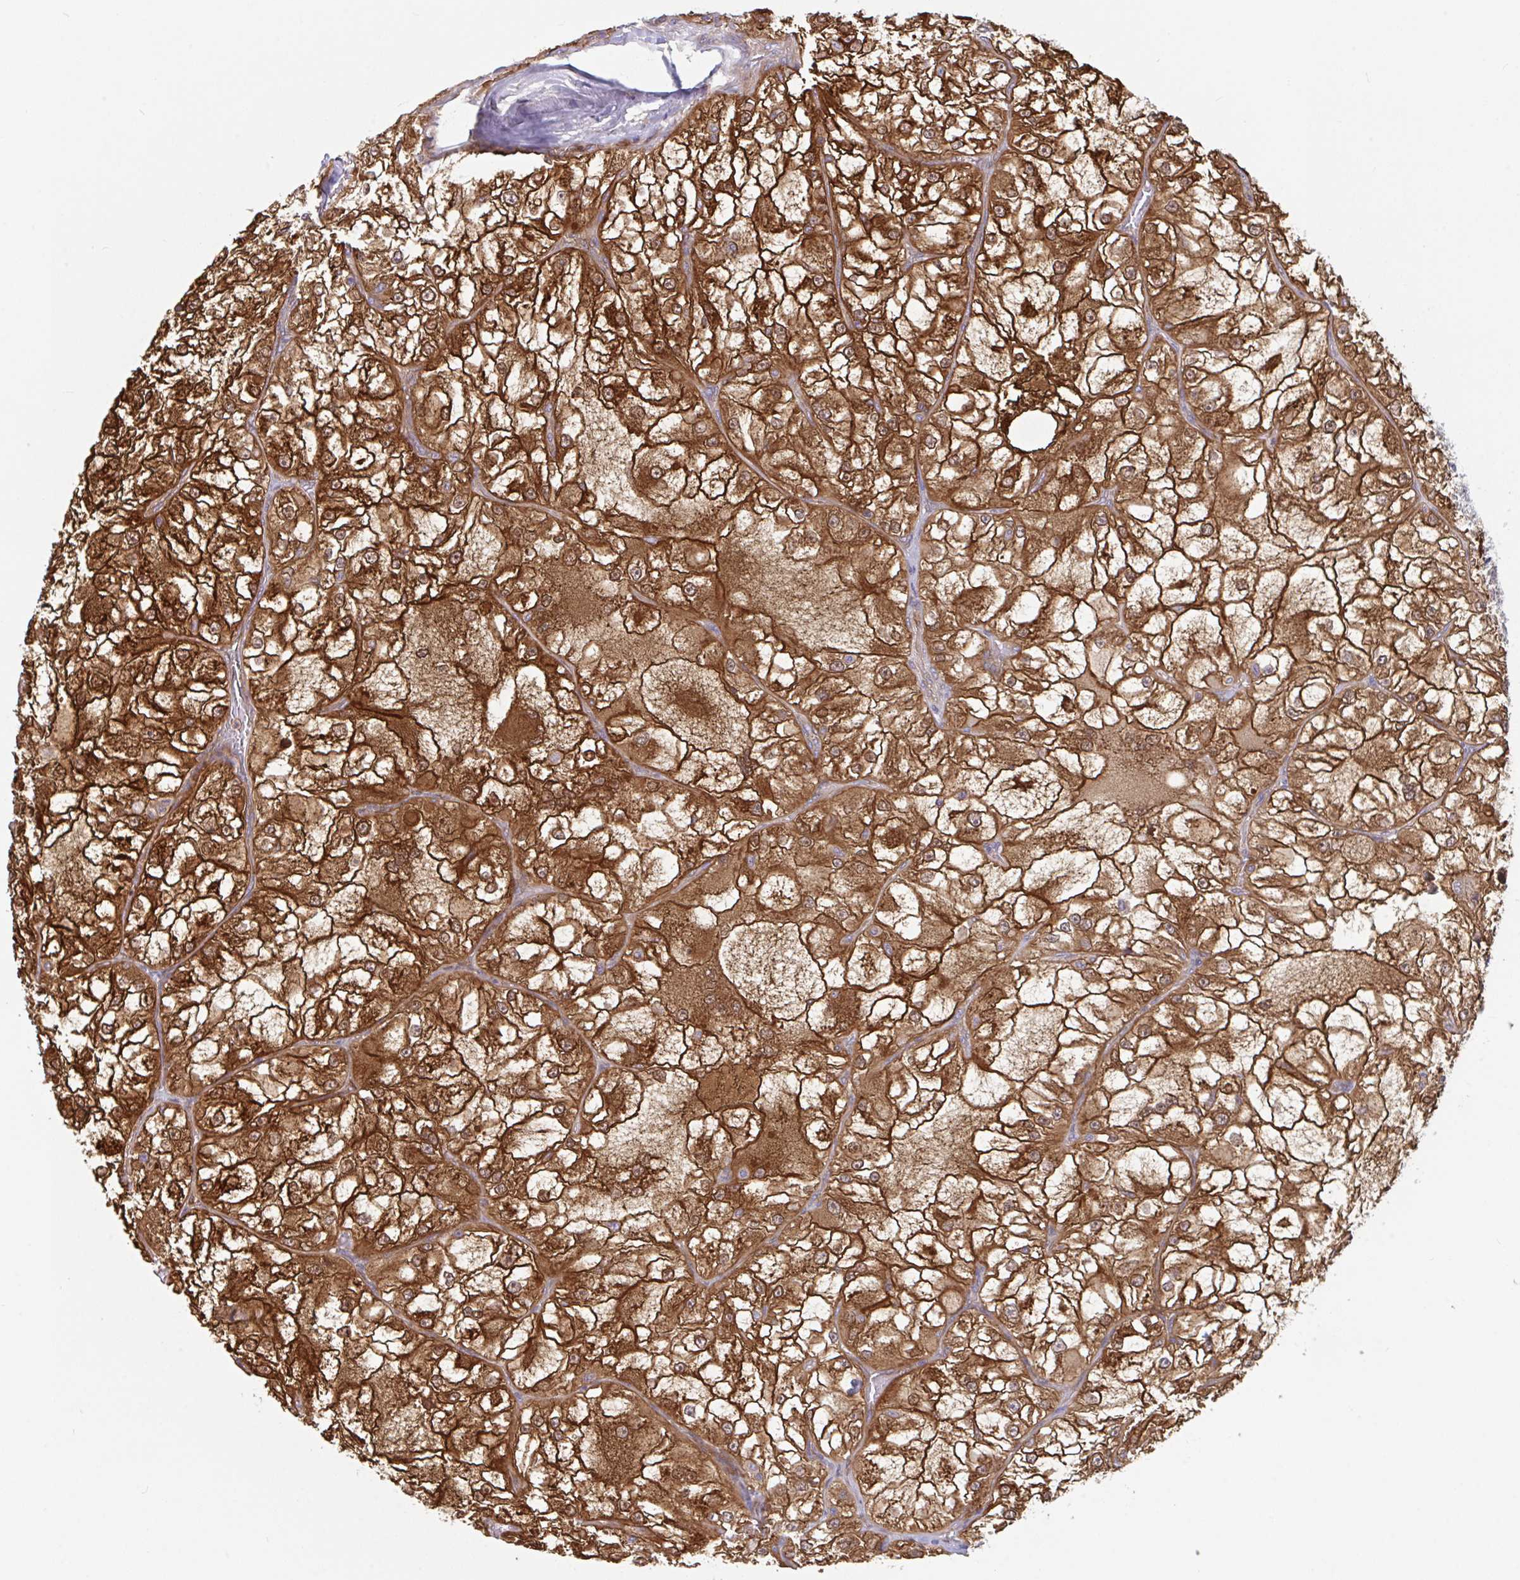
{"staining": {"intensity": "strong", "quantity": ">75%", "location": "cytoplasmic/membranous"}, "tissue": "renal cancer", "cell_type": "Tumor cells", "image_type": "cancer", "snomed": [{"axis": "morphology", "description": "Adenocarcinoma, NOS"}, {"axis": "topography", "description": "Kidney"}], "caption": "Immunohistochemistry image of human renal cancer stained for a protein (brown), which exhibits high levels of strong cytoplasmic/membranous positivity in approximately >75% of tumor cells.", "gene": "LMNTD2", "patient": {"sex": "female", "age": 72}}